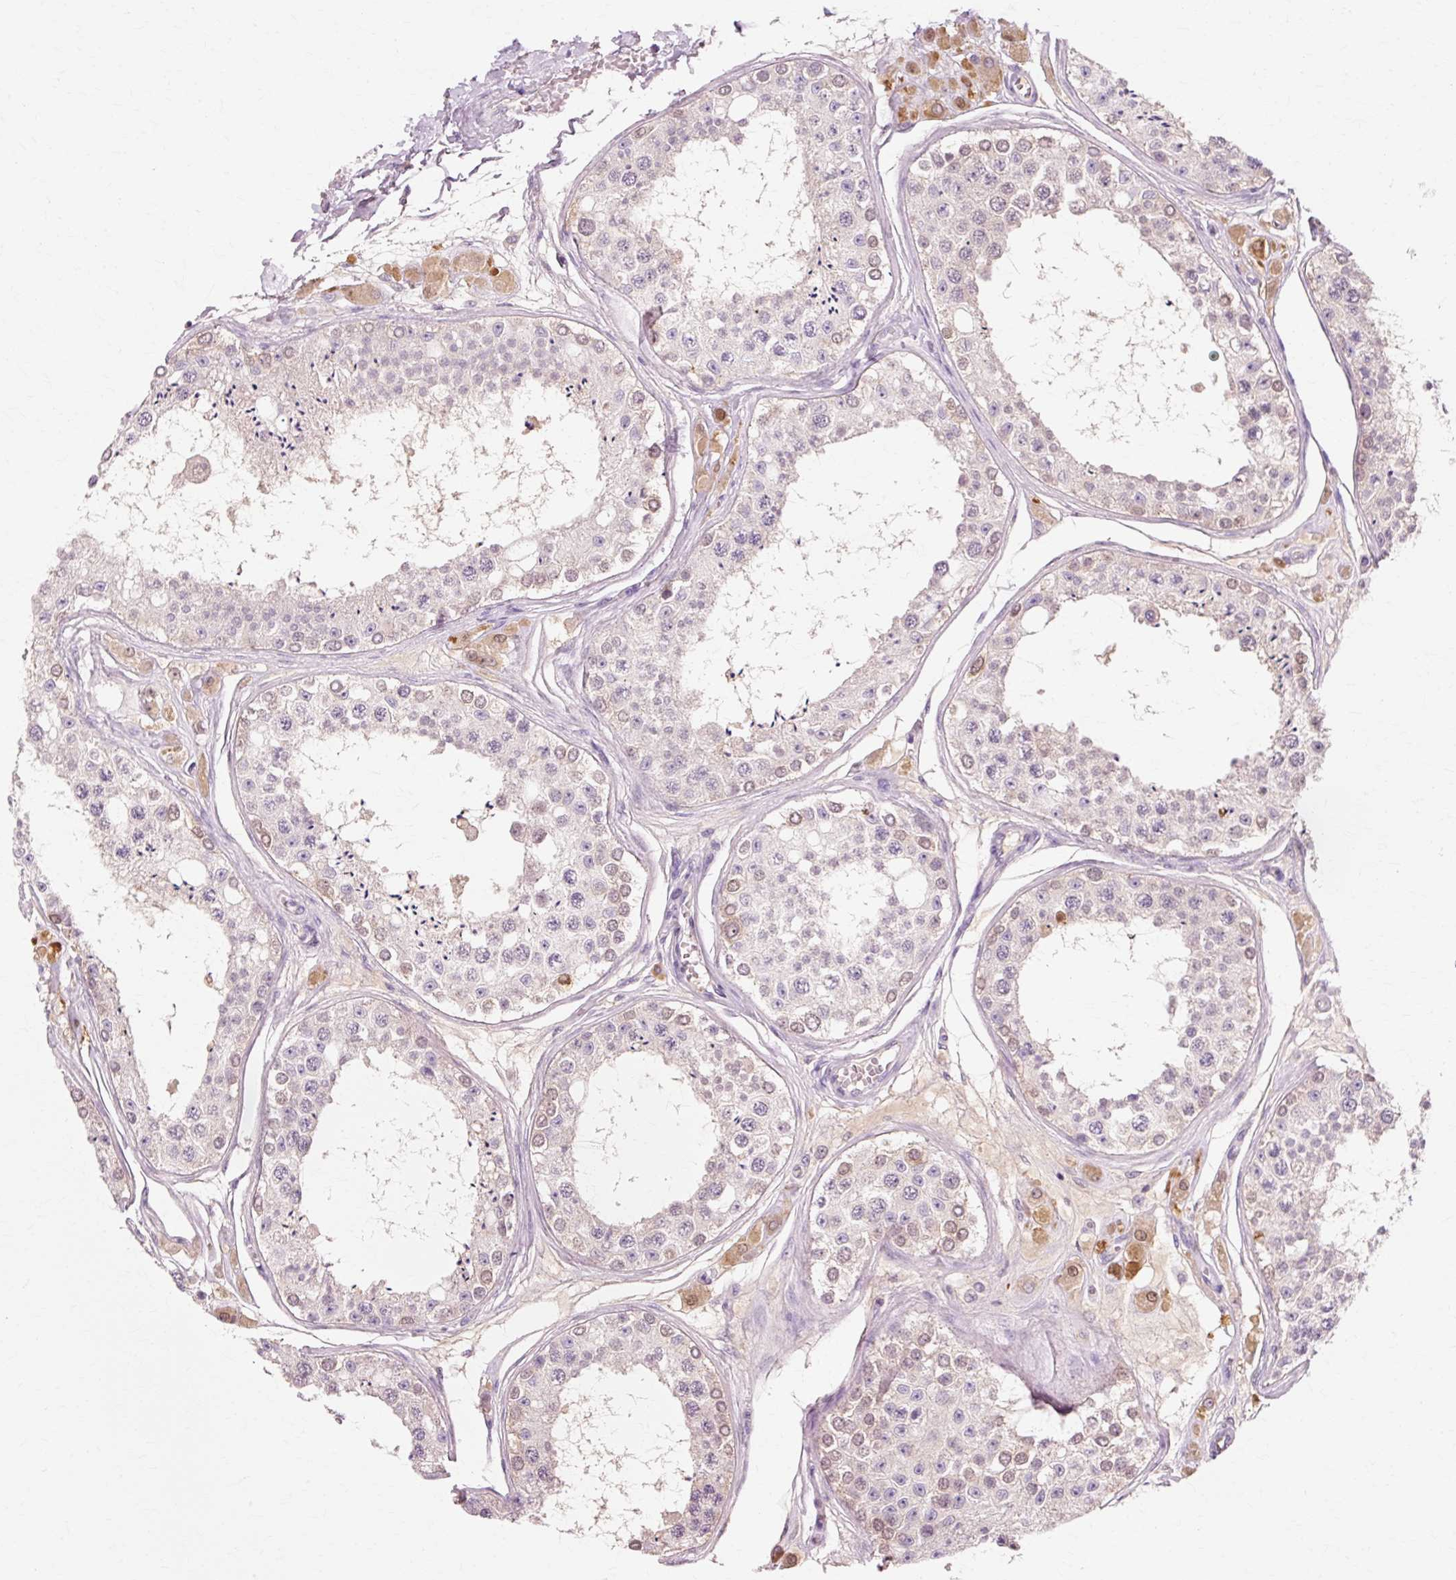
{"staining": {"intensity": "moderate", "quantity": "<25%", "location": "cytoplasmic/membranous,nuclear"}, "tissue": "testis", "cell_type": "Cells in seminiferous ducts", "image_type": "normal", "snomed": [{"axis": "morphology", "description": "Normal tissue, NOS"}, {"axis": "topography", "description": "Testis"}], "caption": "Immunohistochemical staining of unremarkable testis shows moderate cytoplasmic/membranous,nuclear protein staining in about <25% of cells in seminiferous ducts. (IHC, brightfield microscopy, high magnification).", "gene": "VN1R2", "patient": {"sex": "male", "age": 25}}